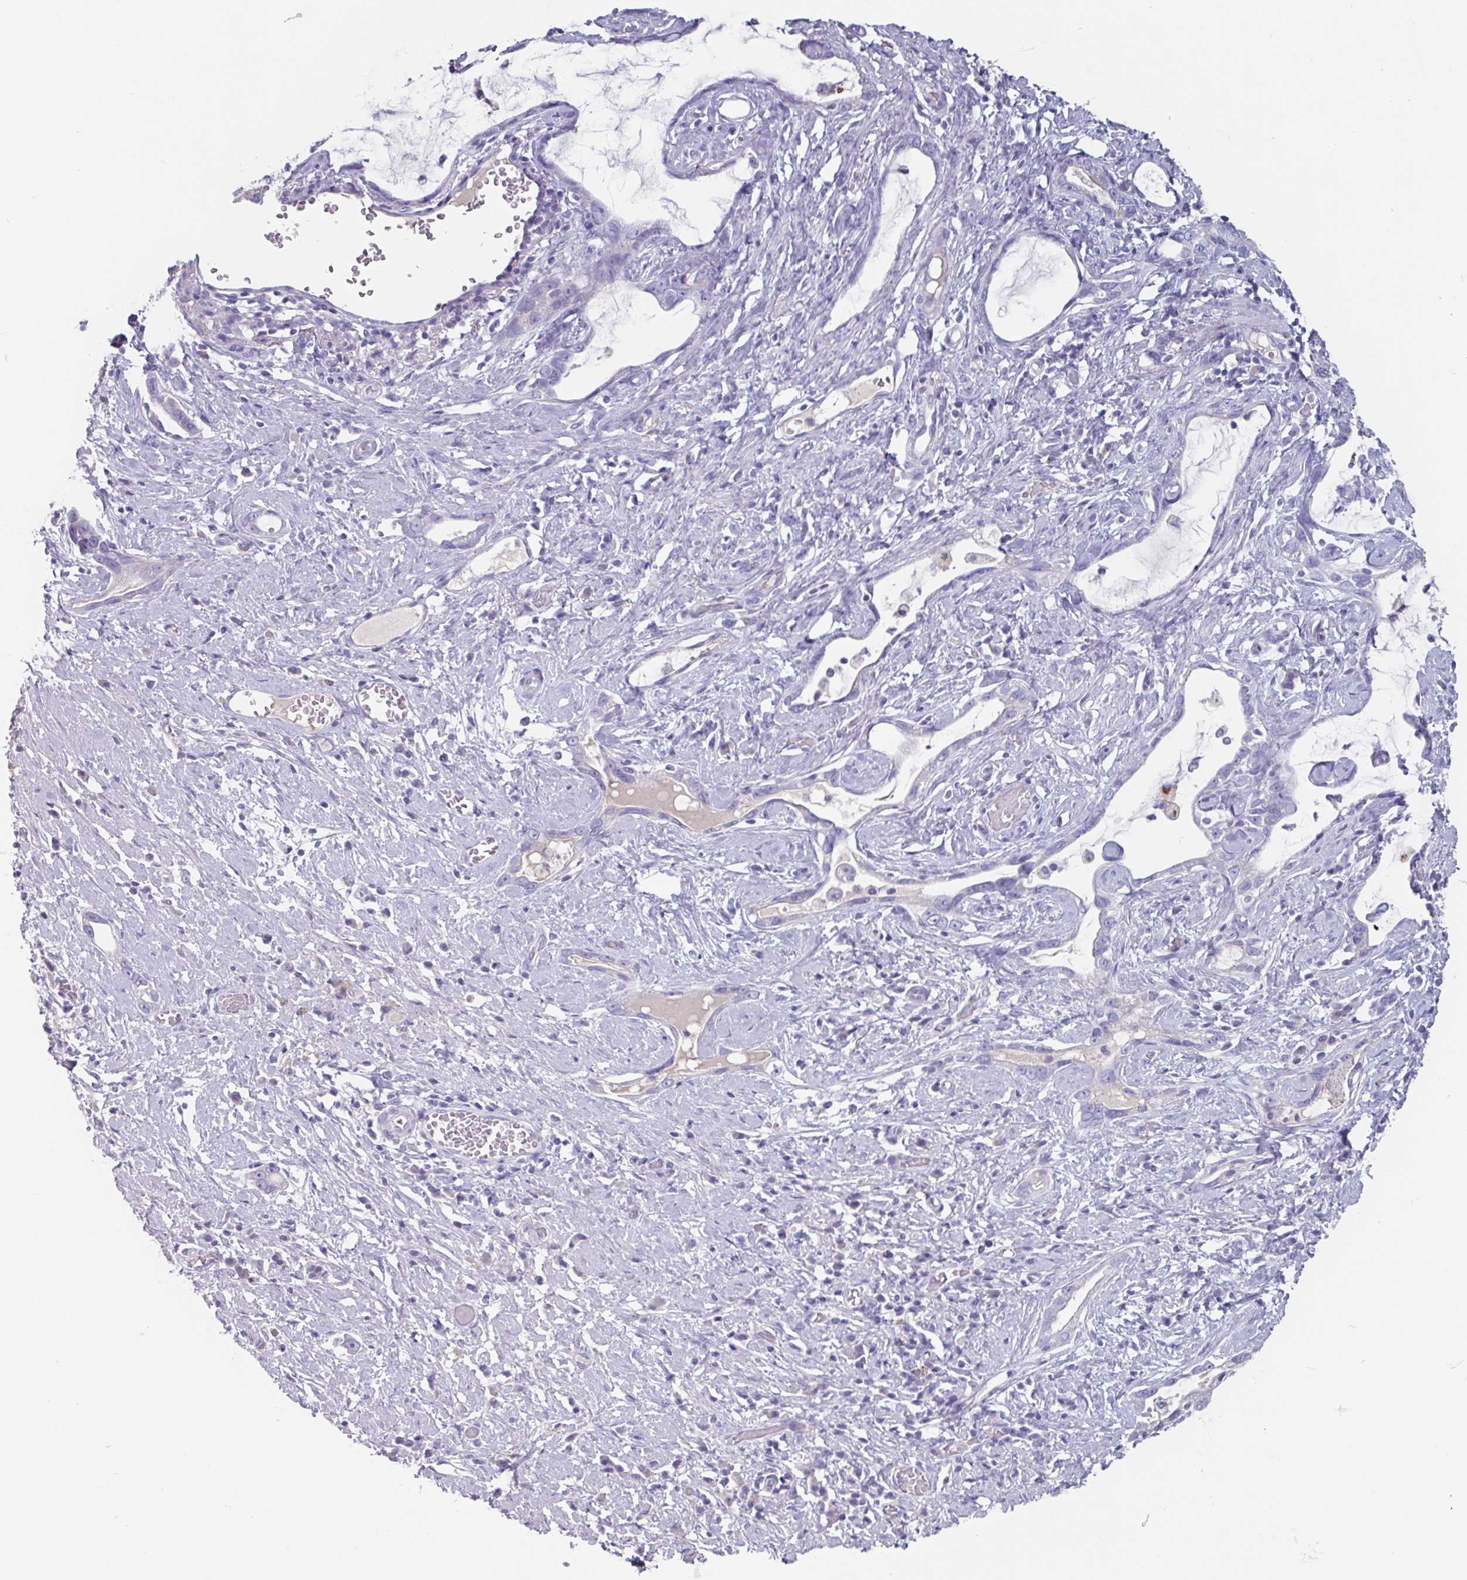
{"staining": {"intensity": "negative", "quantity": "none", "location": "none"}, "tissue": "stomach cancer", "cell_type": "Tumor cells", "image_type": "cancer", "snomed": [{"axis": "morphology", "description": "Adenocarcinoma, NOS"}, {"axis": "topography", "description": "Stomach"}], "caption": "An immunohistochemistry (IHC) photomicrograph of stomach cancer is shown. There is no staining in tumor cells of stomach cancer.", "gene": "OR2T10", "patient": {"sex": "male", "age": 55}}